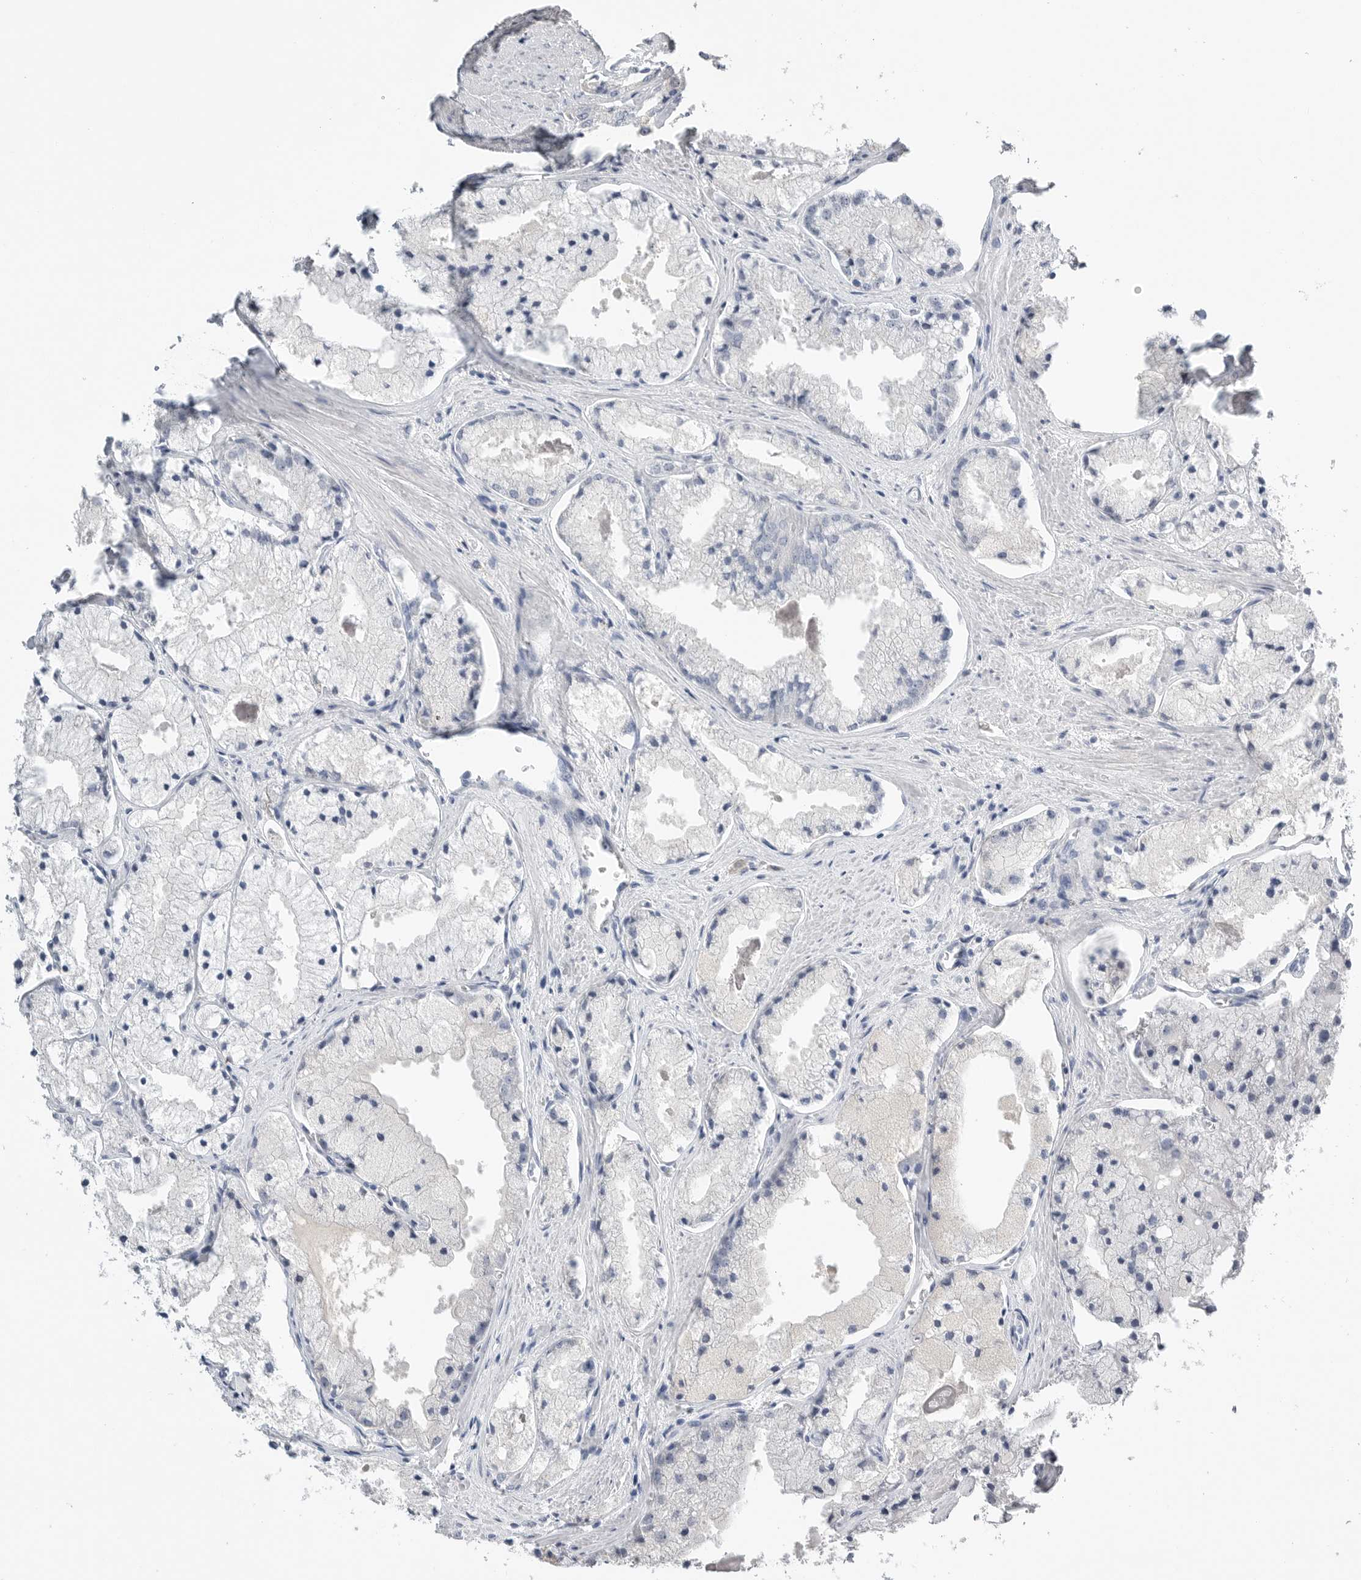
{"staining": {"intensity": "negative", "quantity": "none", "location": "none"}, "tissue": "prostate cancer", "cell_type": "Tumor cells", "image_type": "cancer", "snomed": [{"axis": "morphology", "description": "Adenocarcinoma, High grade"}, {"axis": "topography", "description": "Prostate"}], "caption": "Image shows no protein positivity in tumor cells of adenocarcinoma (high-grade) (prostate) tissue.", "gene": "FABP6", "patient": {"sex": "male", "age": 50}}